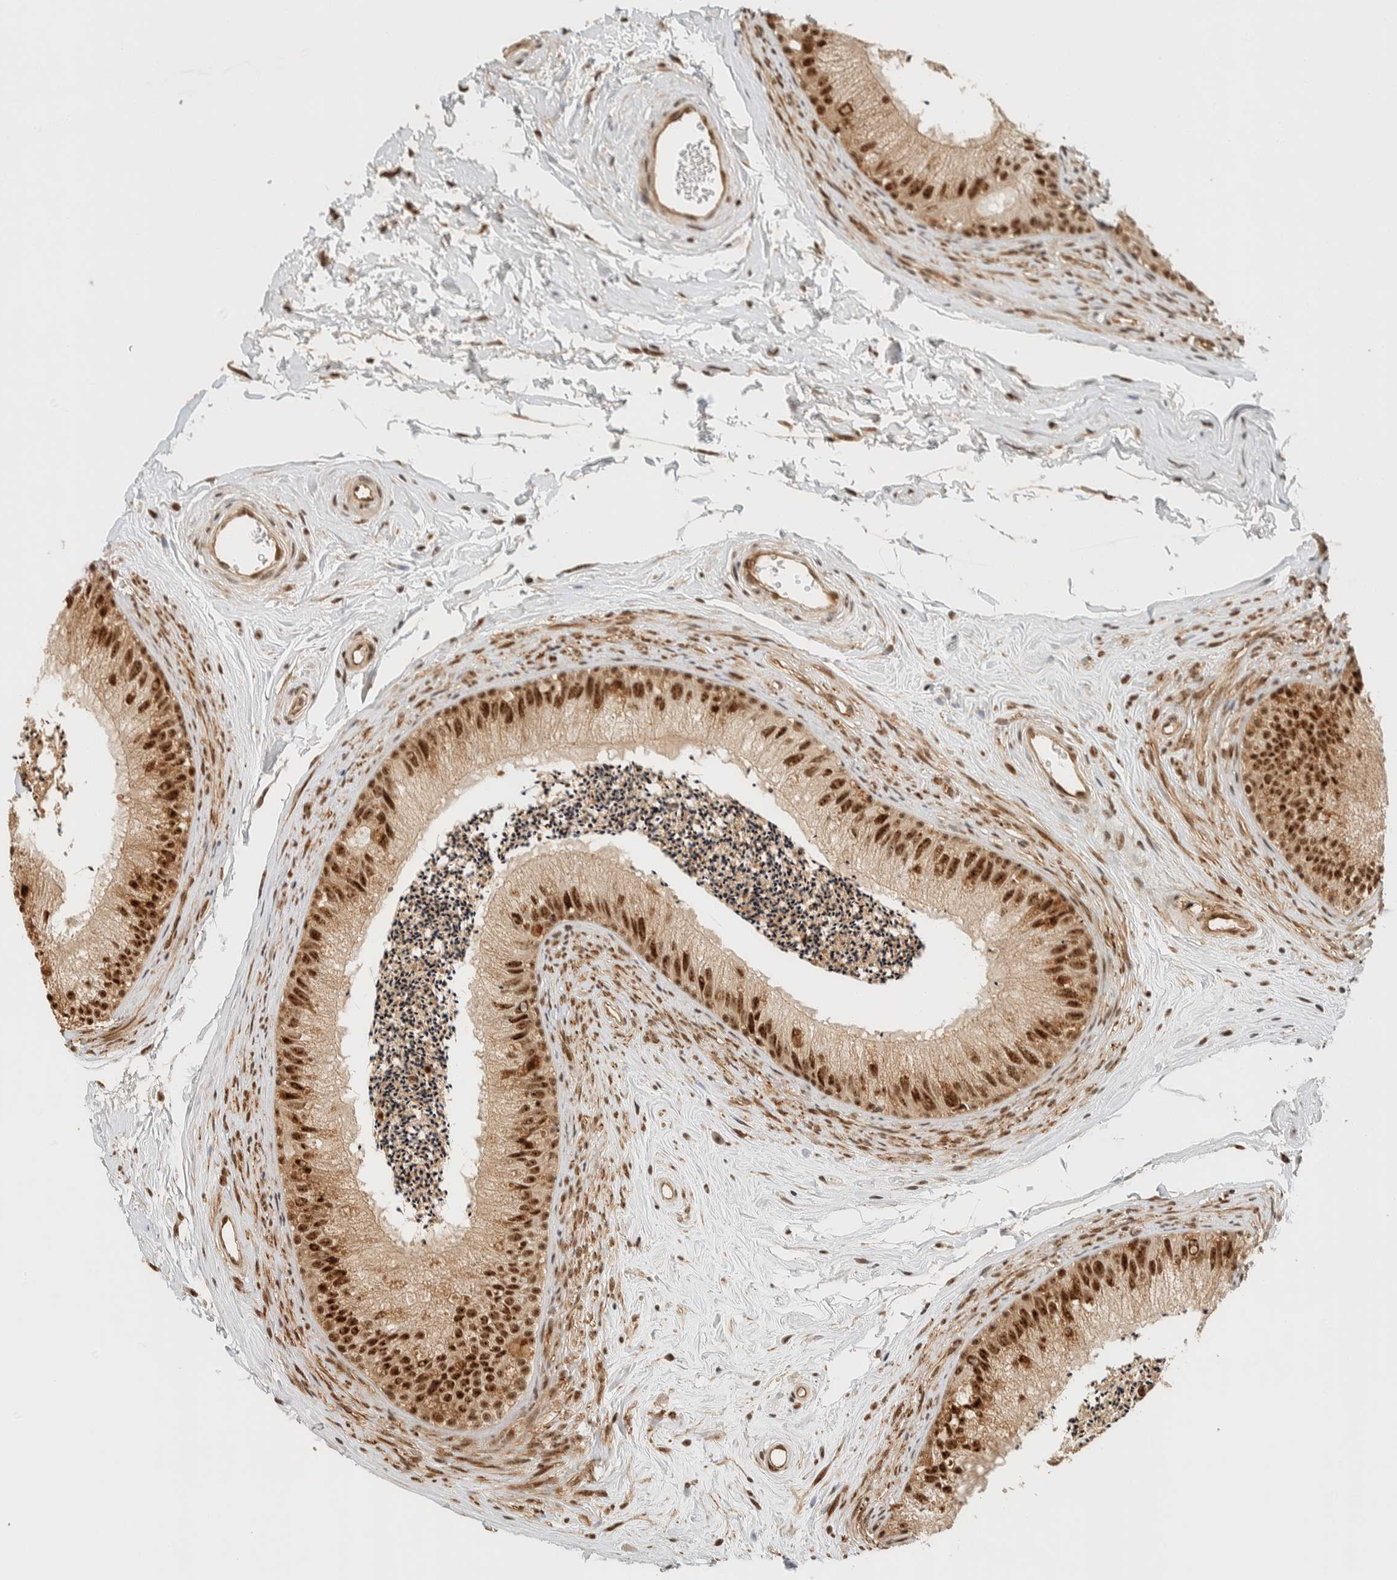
{"staining": {"intensity": "strong", "quantity": ">75%", "location": "nuclear"}, "tissue": "epididymis", "cell_type": "Glandular cells", "image_type": "normal", "snomed": [{"axis": "morphology", "description": "Normal tissue, NOS"}, {"axis": "topography", "description": "Epididymis"}], "caption": "Protein staining exhibits strong nuclear staining in about >75% of glandular cells in benign epididymis. Nuclei are stained in blue.", "gene": "SIK1", "patient": {"sex": "male", "age": 56}}